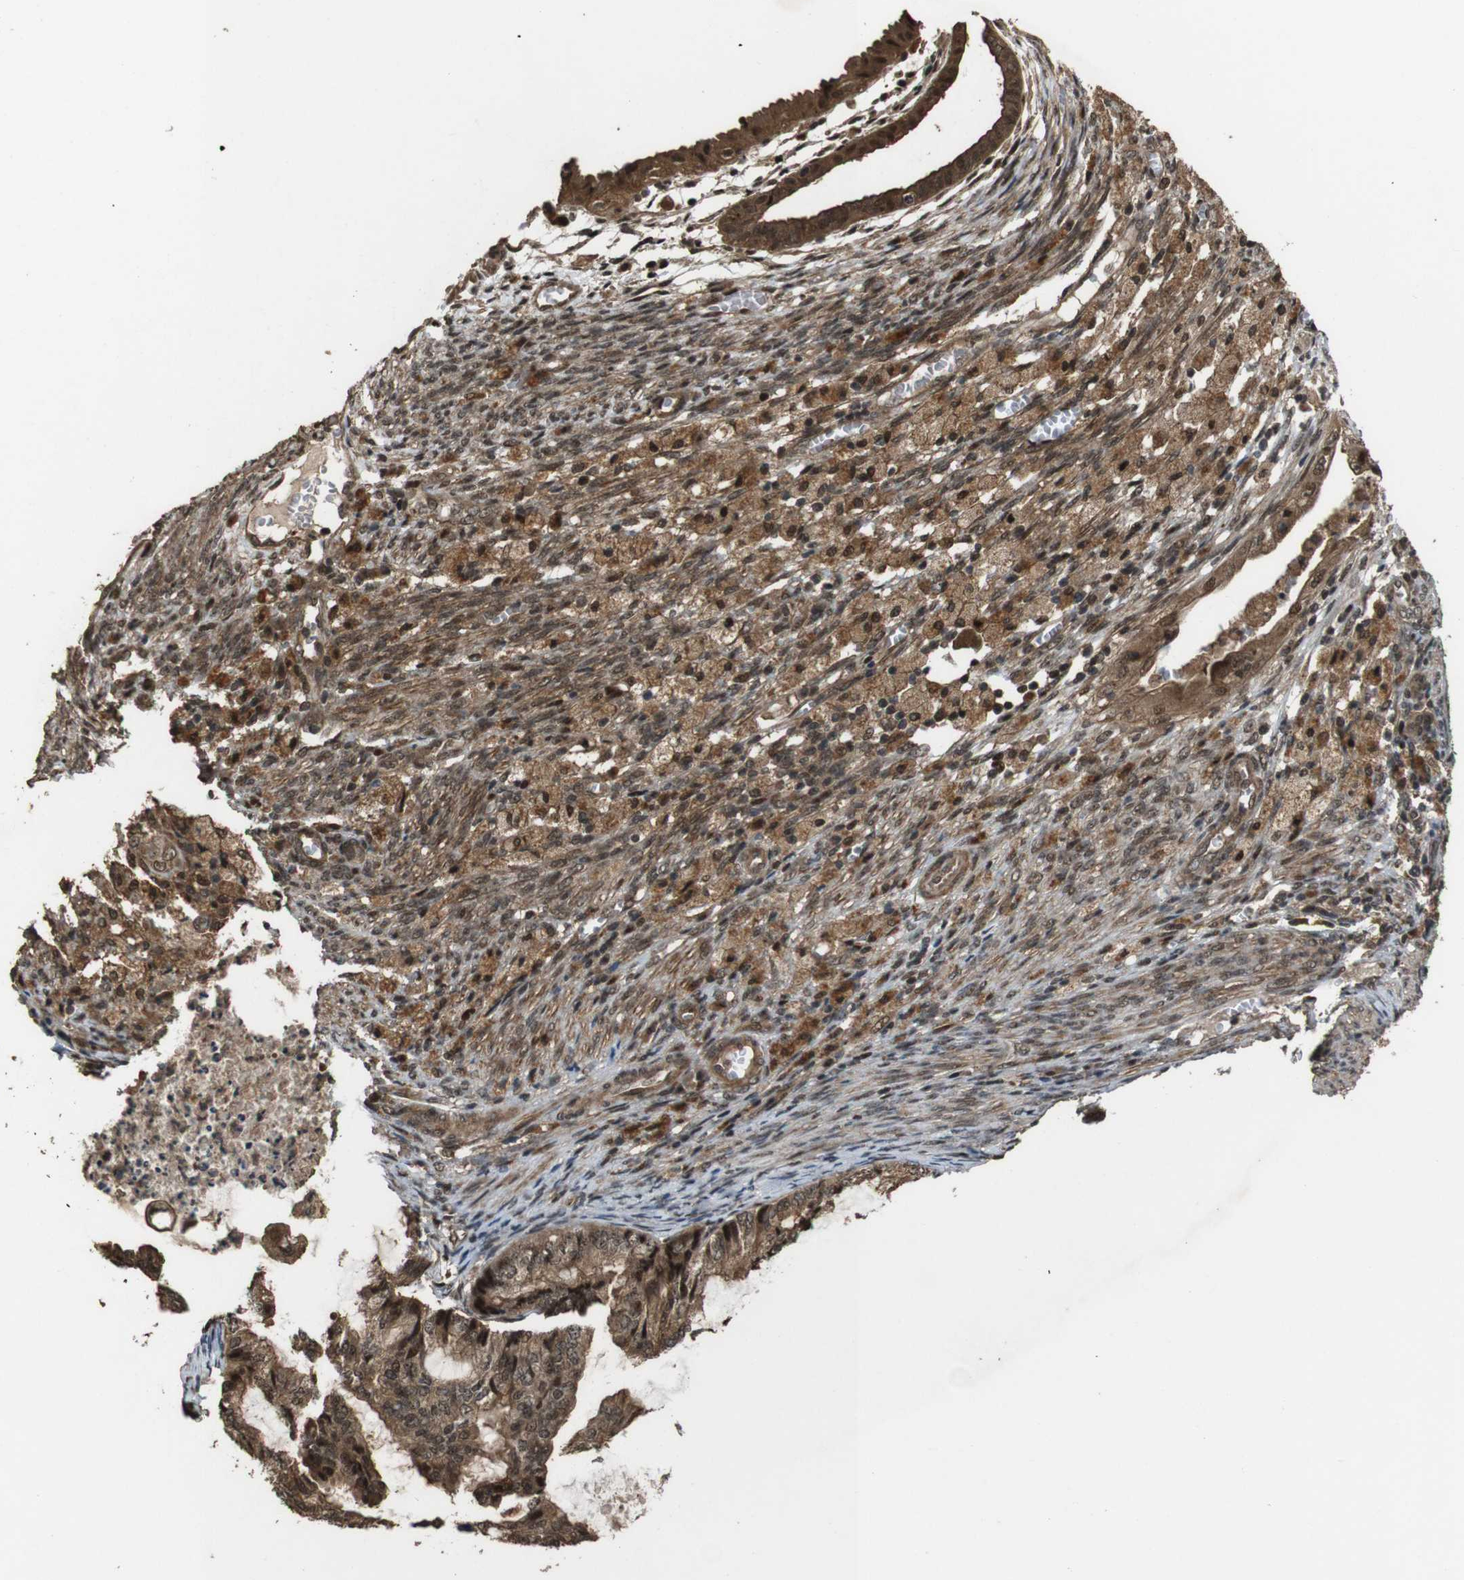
{"staining": {"intensity": "moderate", "quantity": ">75%", "location": "cytoplasmic/membranous"}, "tissue": "cervical cancer", "cell_type": "Tumor cells", "image_type": "cancer", "snomed": [{"axis": "morphology", "description": "Normal tissue, NOS"}, {"axis": "morphology", "description": "Adenocarcinoma, NOS"}, {"axis": "topography", "description": "Cervix"}, {"axis": "topography", "description": "Endometrium"}], "caption": "High-magnification brightfield microscopy of cervical adenocarcinoma stained with DAB (3,3'-diaminobenzidine) (brown) and counterstained with hematoxylin (blue). tumor cells exhibit moderate cytoplasmic/membranous positivity is present in approximately>75% of cells.", "gene": "CDC34", "patient": {"sex": "female", "age": 86}}